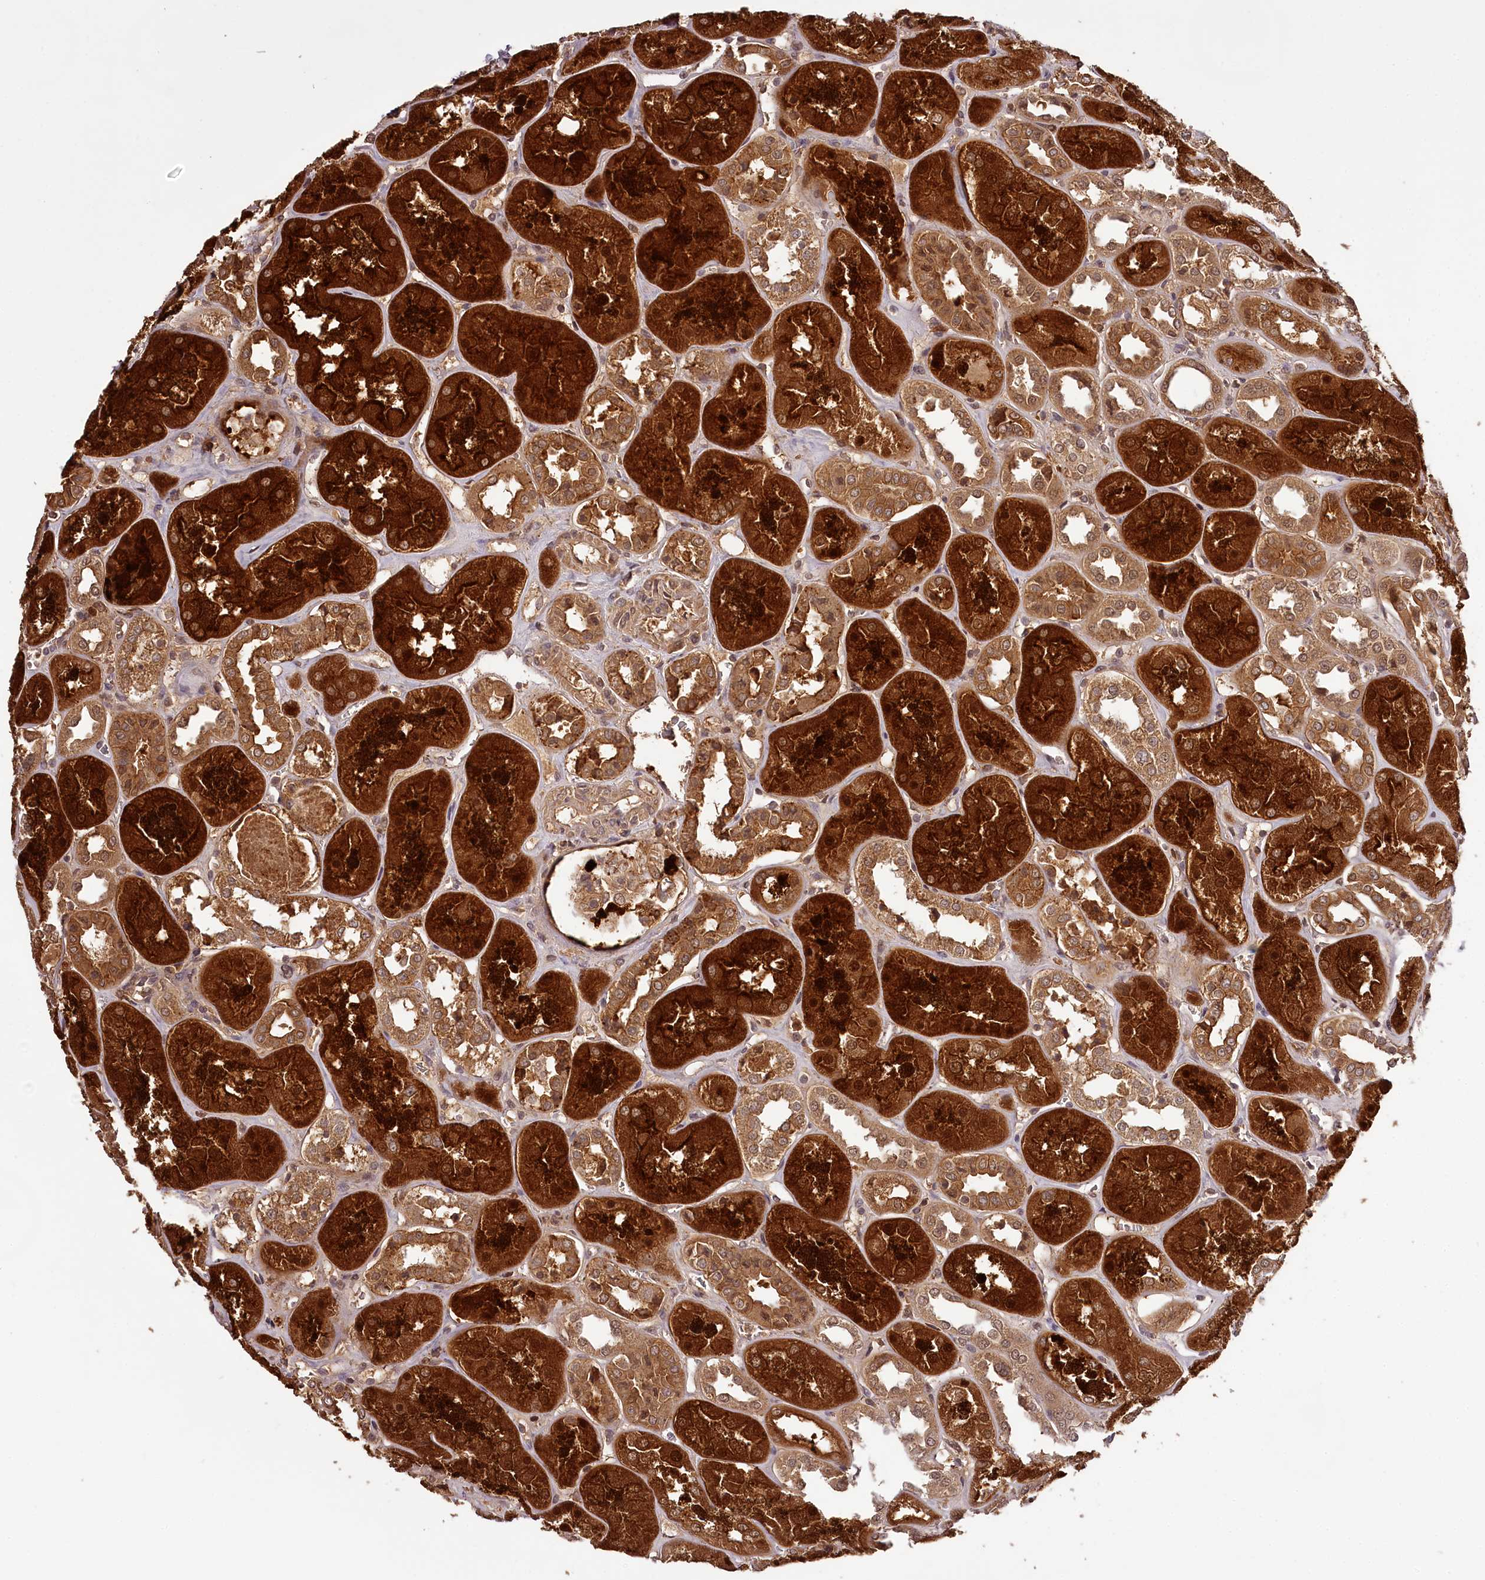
{"staining": {"intensity": "moderate", "quantity": ">75%", "location": "cytoplasmic/membranous"}, "tissue": "kidney", "cell_type": "Cells in glomeruli", "image_type": "normal", "snomed": [{"axis": "morphology", "description": "Normal tissue, NOS"}, {"axis": "topography", "description": "Kidney"}], "caption": "Moderate cytoplasmic/membranous positivity is present in about >75% of cells in glomeruli in normal kidney.", "gene": "TTC12", "patient": {"sex": "male", "age": 70}}